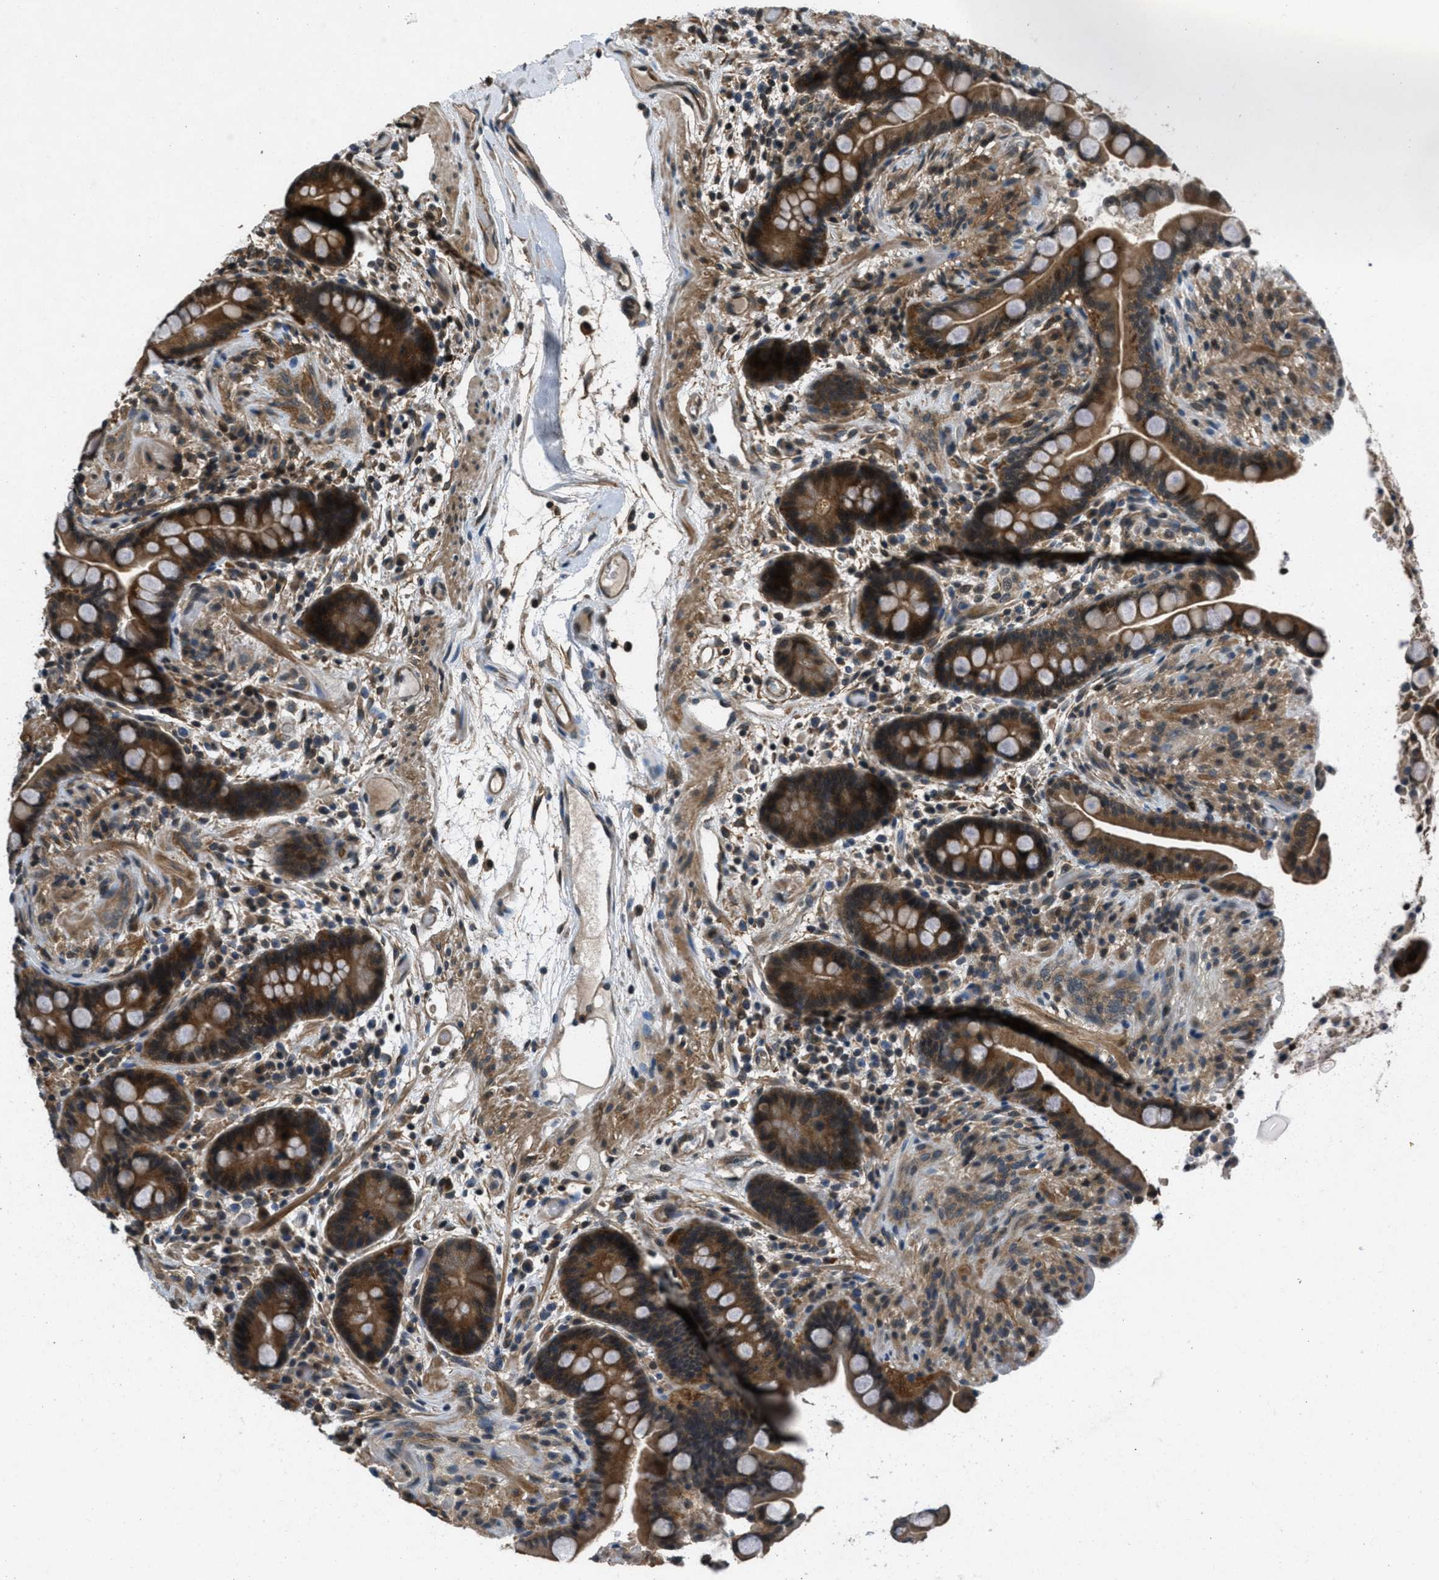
{"staining": {"intensity": "moderate", "quantity": ">75%", "location": "cytoplasmic/membranous"}, "tissue": "colon", "cell_type": "Endothelial cells", "image_type": "normal", "snomed": [{"axis": "morphology", "description": "Normal tissue, NOS"}, {"axis": "topography", "description": "Colon"}], "caption": "Colon stained with DAB immunohistochemistry displays medium levels of moderate cytoplasmic/membranous expression in about >75% of endothelial cells.", "gene": "EPSTI1", "patient": {"sex": "male", "age": 73}}